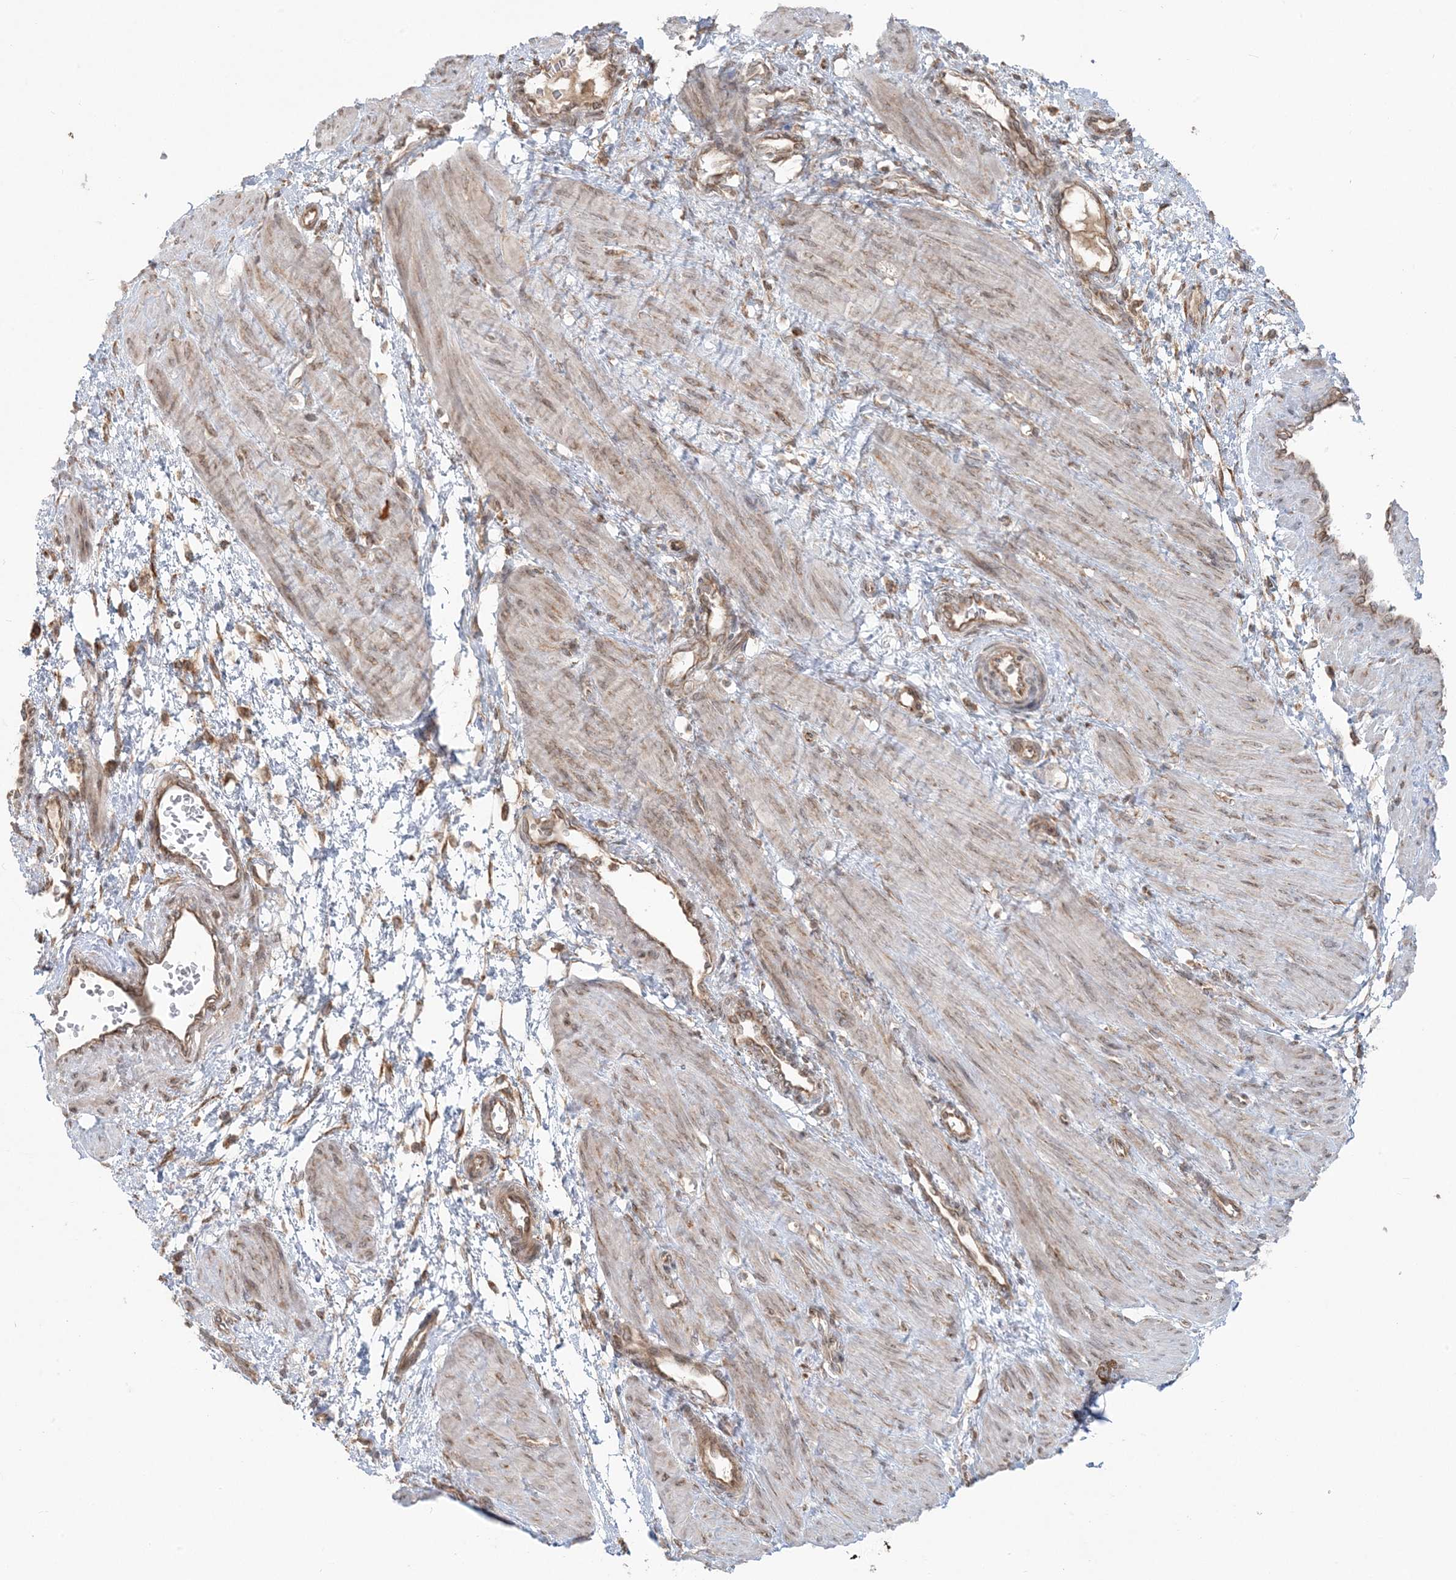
{"staining": {"intensity": "weak", "quantity": "25%-75%", "location": "cytoplasmic/membranous"}, "tissue": "smooth muscle", "cell_type": "Smooth muscle cells", "image_type": "normal", "snomed": [{"axis": "morphology", "description": "Normal tissue, NOS"}, {"axis": "topography", "description": "Endometrium"}], "caption": "This is a photomicrograph of immunohistochemistry staining of benign smooth muscle, which shows weak expression in the cytoplasmic/membranous of smooth muscle cells.", "gene": "UBXN4", "patient": {"sex": "female", "age": 33}}